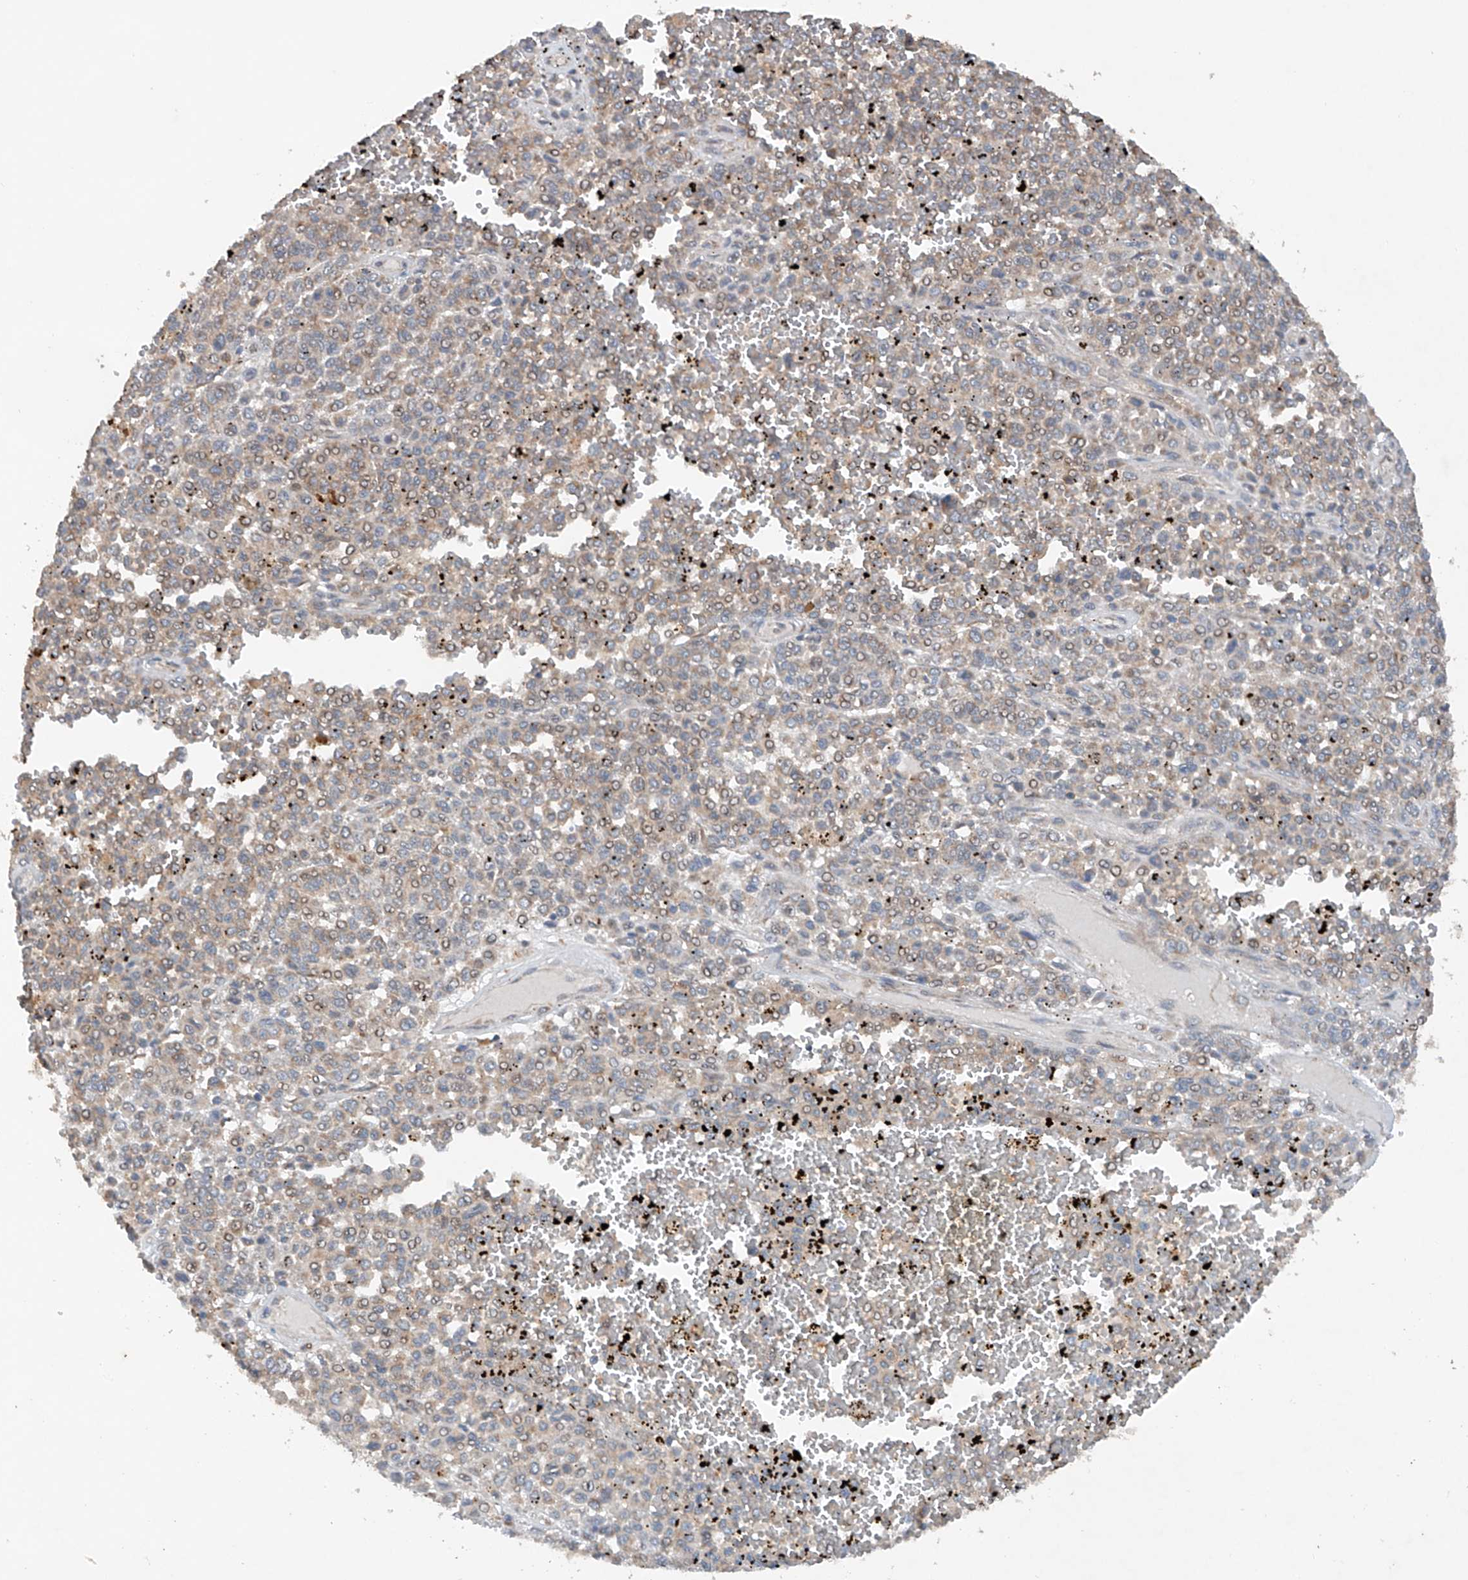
{"staining": {"intensity": "weak", "quantity": "25%-75%", "location": "cytoplasmic/membranous"}, "tissue": "melanoma", "cell_type": "Tumor cells", "image_type": "cancer", "snomed": [{"axis": "morphology", "description": "Malignant melanoma, Metastatic site"}, {"axis": "topography", "description": "Pancreas"}], "caption": "Protein staining reveals weak cytoplasmic/membranous staining in about 25%-75% of tumor cells in malignant melanoma (metastatic site).", "gene": "CEP85L", "patient": {"sex": "female", "age": 30}}